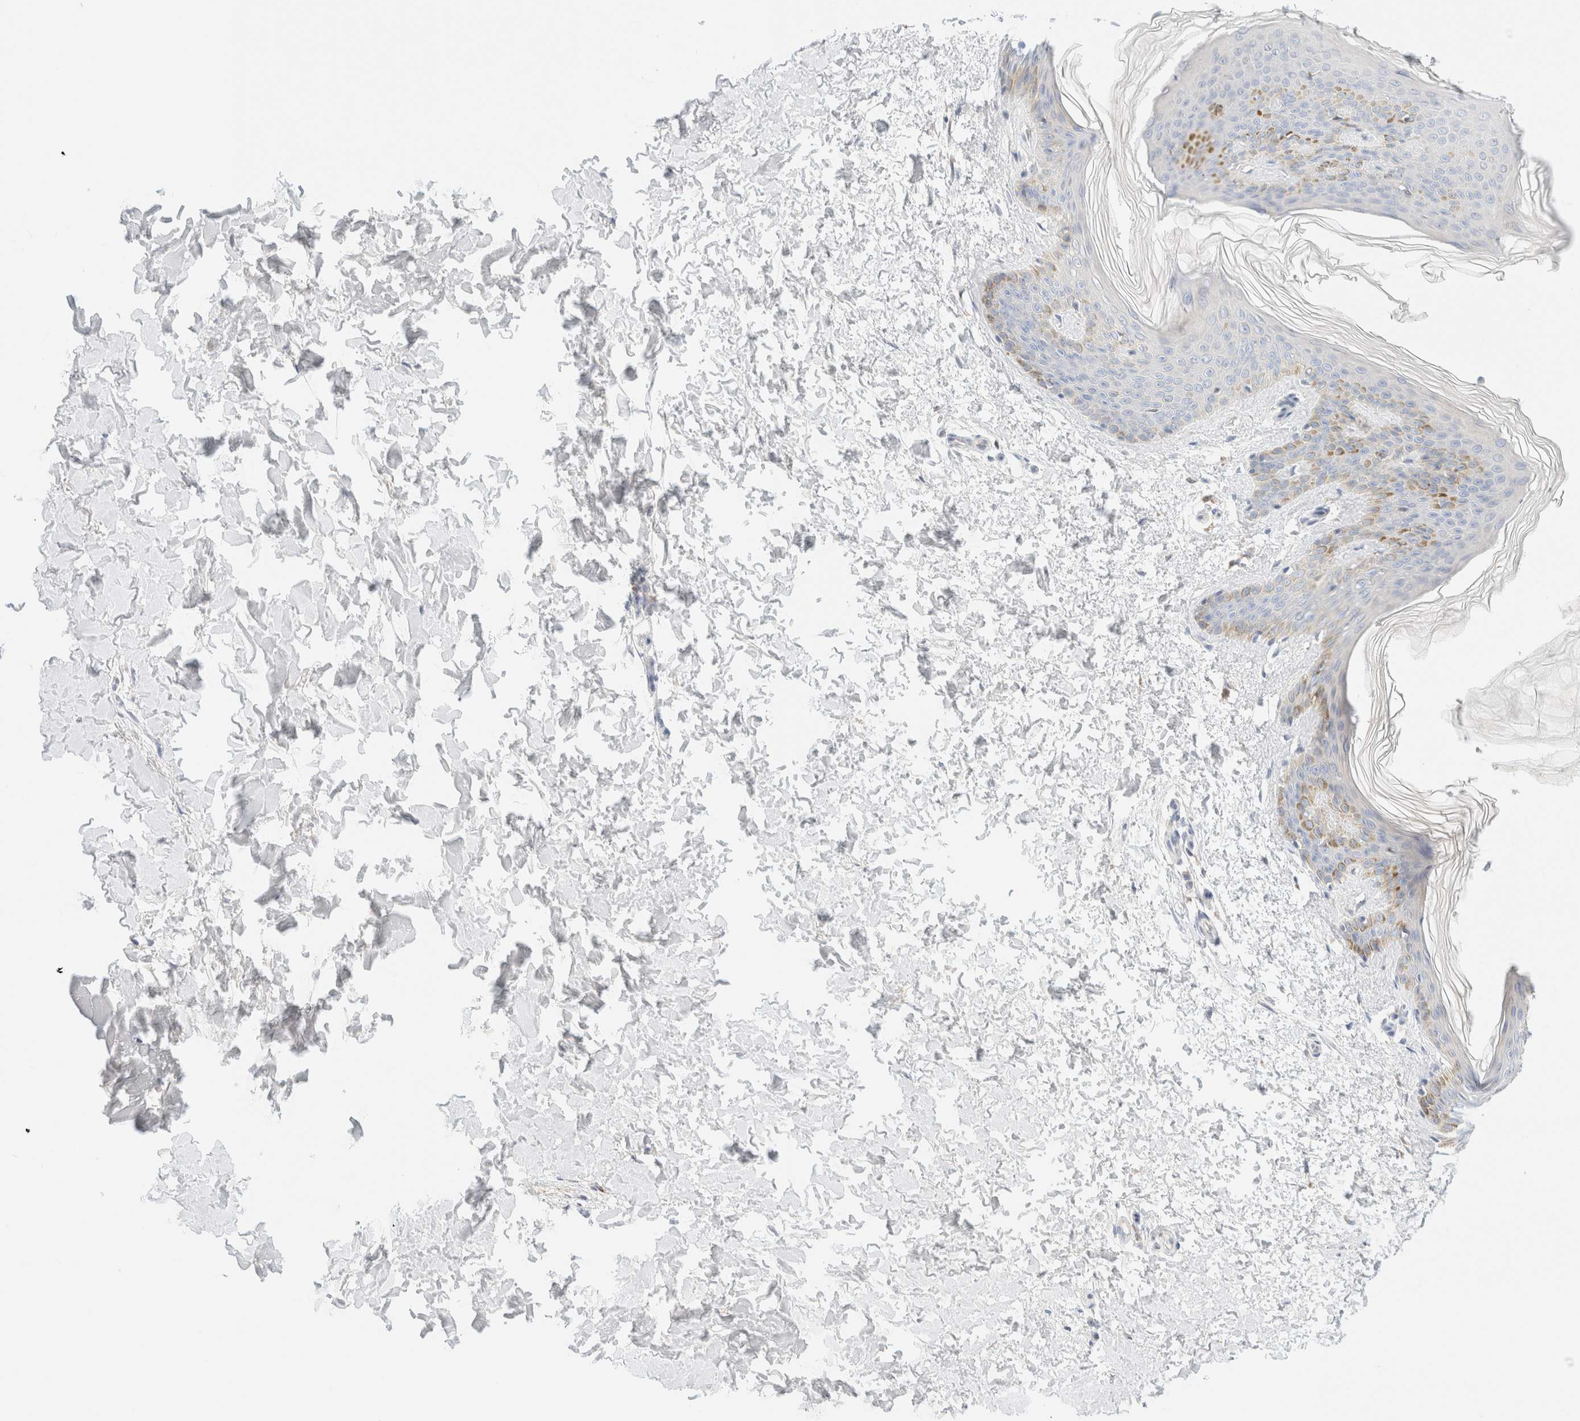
{"staining": {"intensity": "negative", "quantity": "none", "location": "none"}, "tissue": "skin", "cell_type": "Fibroblasts", "image_type": "normal", "snomed": [{"axis": "morphology", "description": "Normal tissue, NOS"}, {"axis": "morphology", "description": "Neoplasm, benign, NOS"}, {"axis": "topography", "description": "Skin"}, {"axis": "topography", "description": "Soft tissue"}], "caption": "Photomicrograph shows no significant protein positivity in fibroblasts of normal skin. Nuclei are stained in blue.", "gene": "SARM1", "patient": {"sex": "male", "age": 26}}